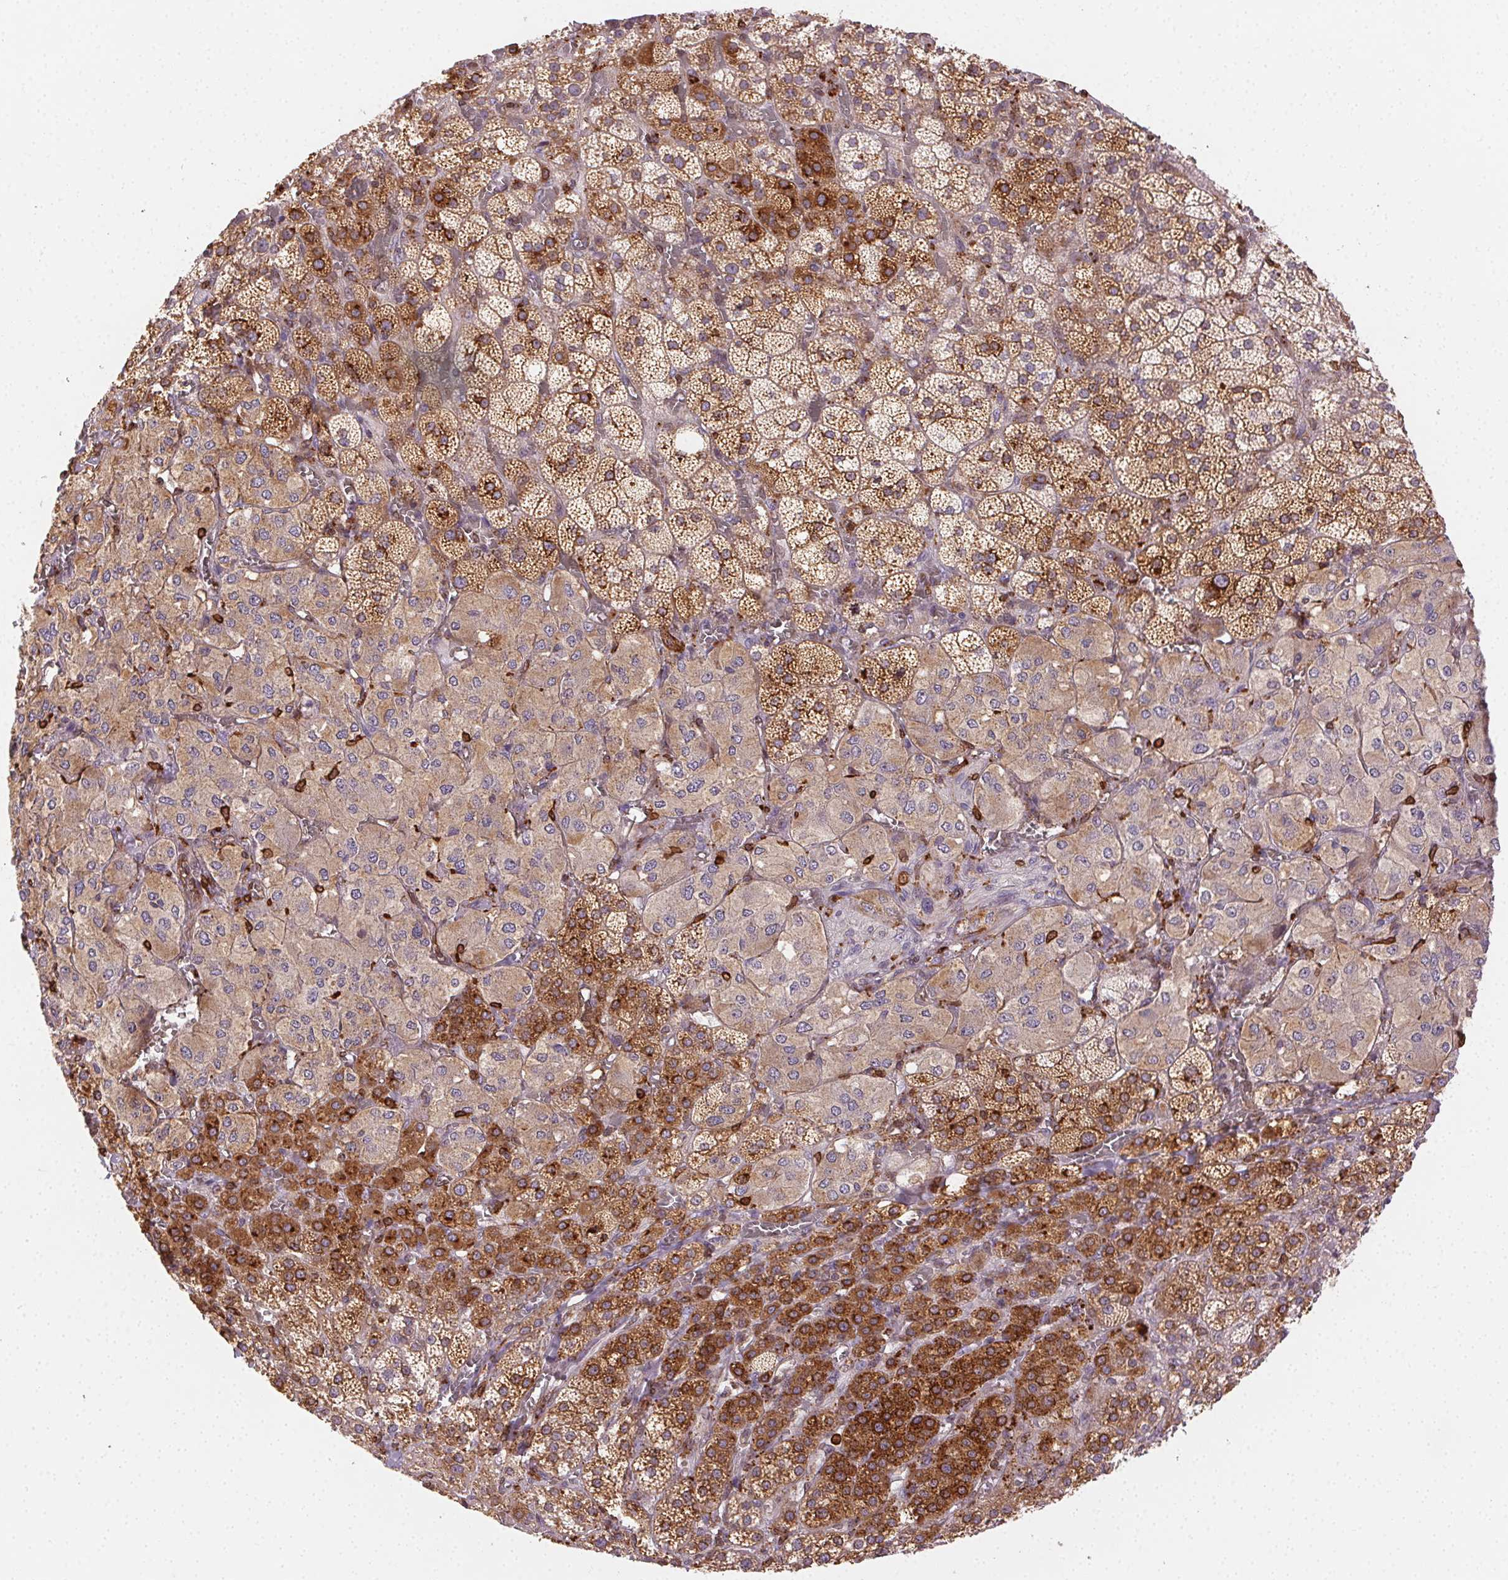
{"staining": {"intensity": "strong", "quantity": "25%-75%", "location": "cytoplasmic/membranous"}, "tissue": "adrenal gland", "cell_type": "Glandular cells", "image_type": "normal", "snomed": [{"axis": "morphology", "description": "Normal tissue, NOS"}, {"axis": "topography", "description": "Adrenal gland"}], "caption": "Protein analysis of unremarkable adrenal gland exhibits strong cytoplasmic/membranous expression in about 25%-75% of glandular cells. (brown staining indicates protein expression, while blue staining denotes nuclei).", "gene": "RNASET2", "patient": {"sex": "female", "age": 60}}